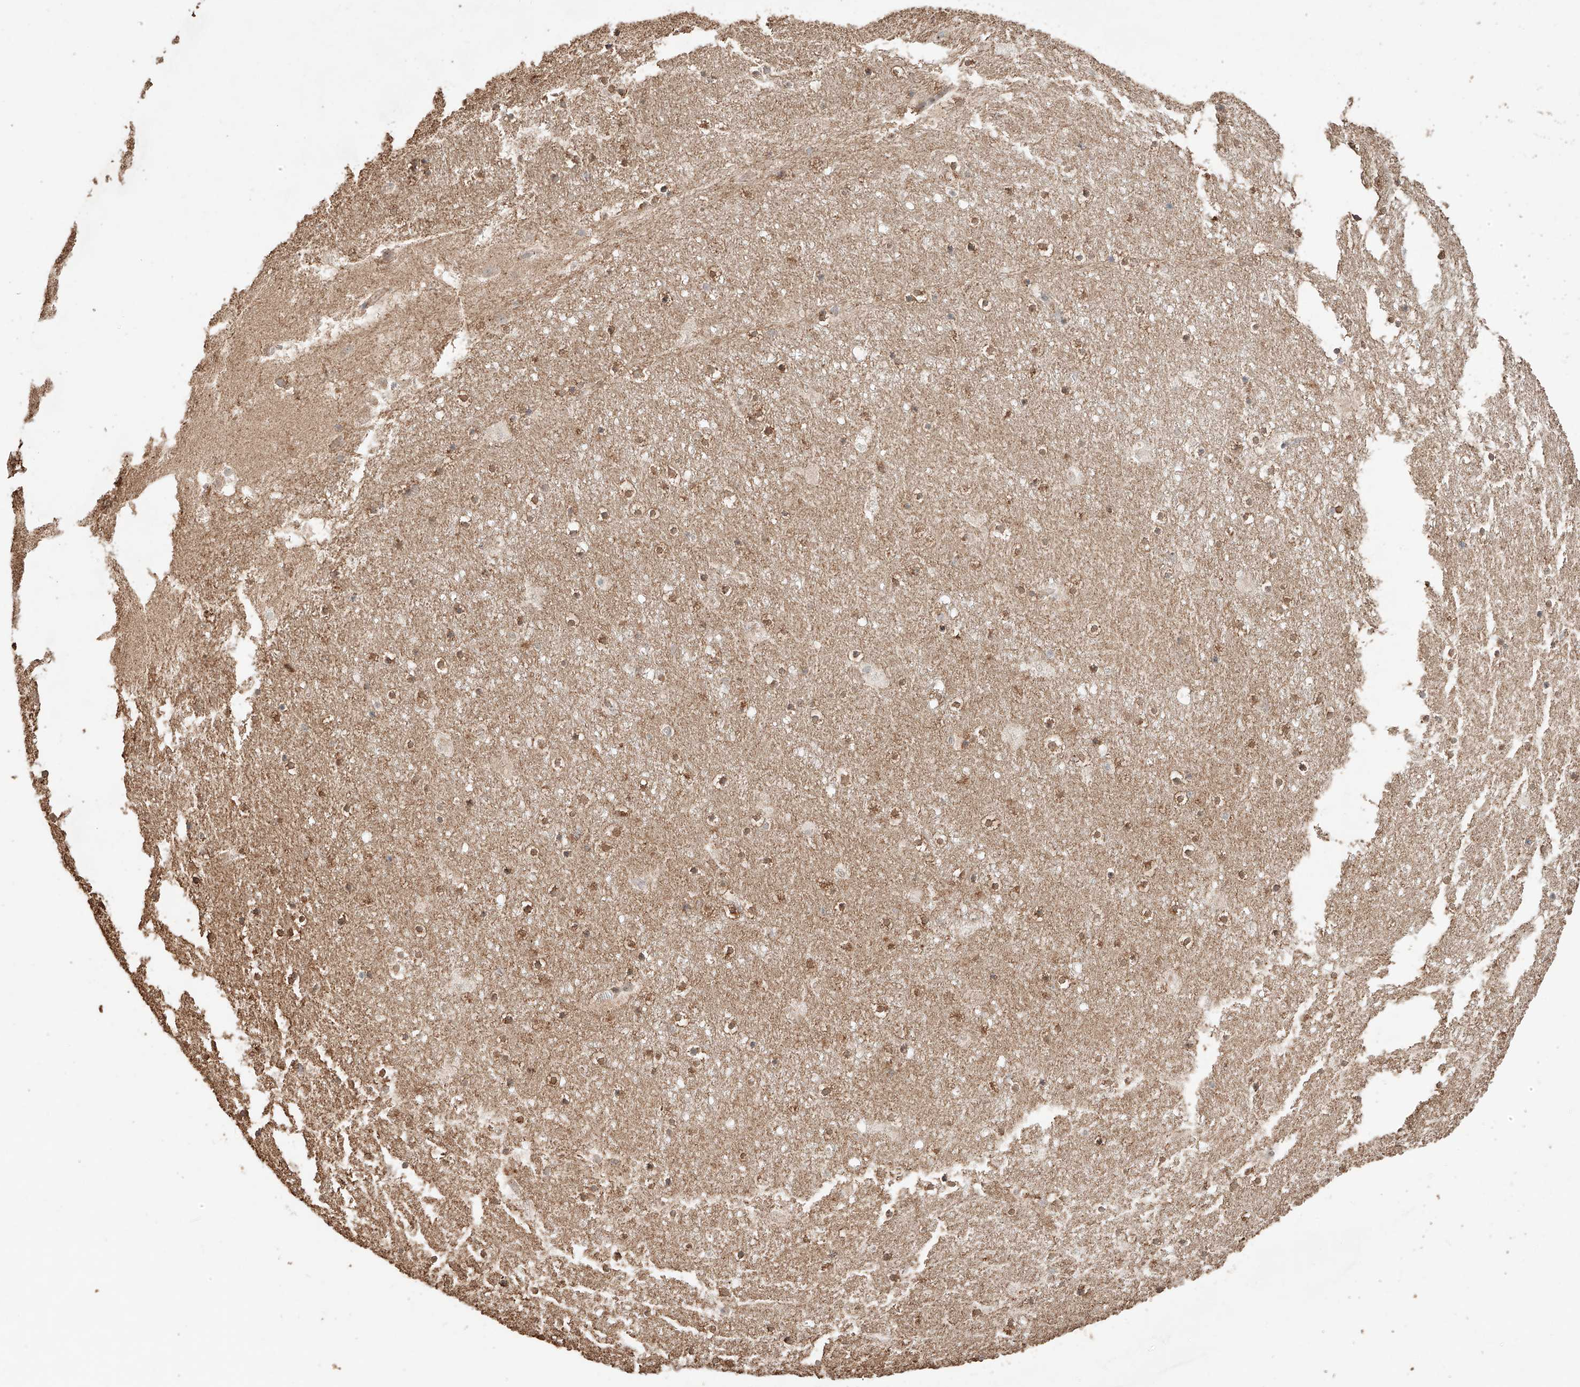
{"staining": {"intensity": "moderate", "quantity": "25%-75%", "location": "cytoplasmic/membranous"}, "tissue": "caudate", "cell_type": "Glial cells", "image_type": "normal", "snomed": [{"axis": "morphology", "description": "Normal tissue, NOS"}, {"axis": "topography", "description": "Lateral ventricle wall"}], "caption": "The histopathology image shows staining of benign caudate, revealing moderate cytoplasmic/membranous protein expression (brown color) within glial cells. (Stains: DAB in brown, nuclei in blue, Microscopy: brightfield microscopy at high magnification).", "gene": "MOSPD1", "patient": {"sex": "male", "age": 45}}